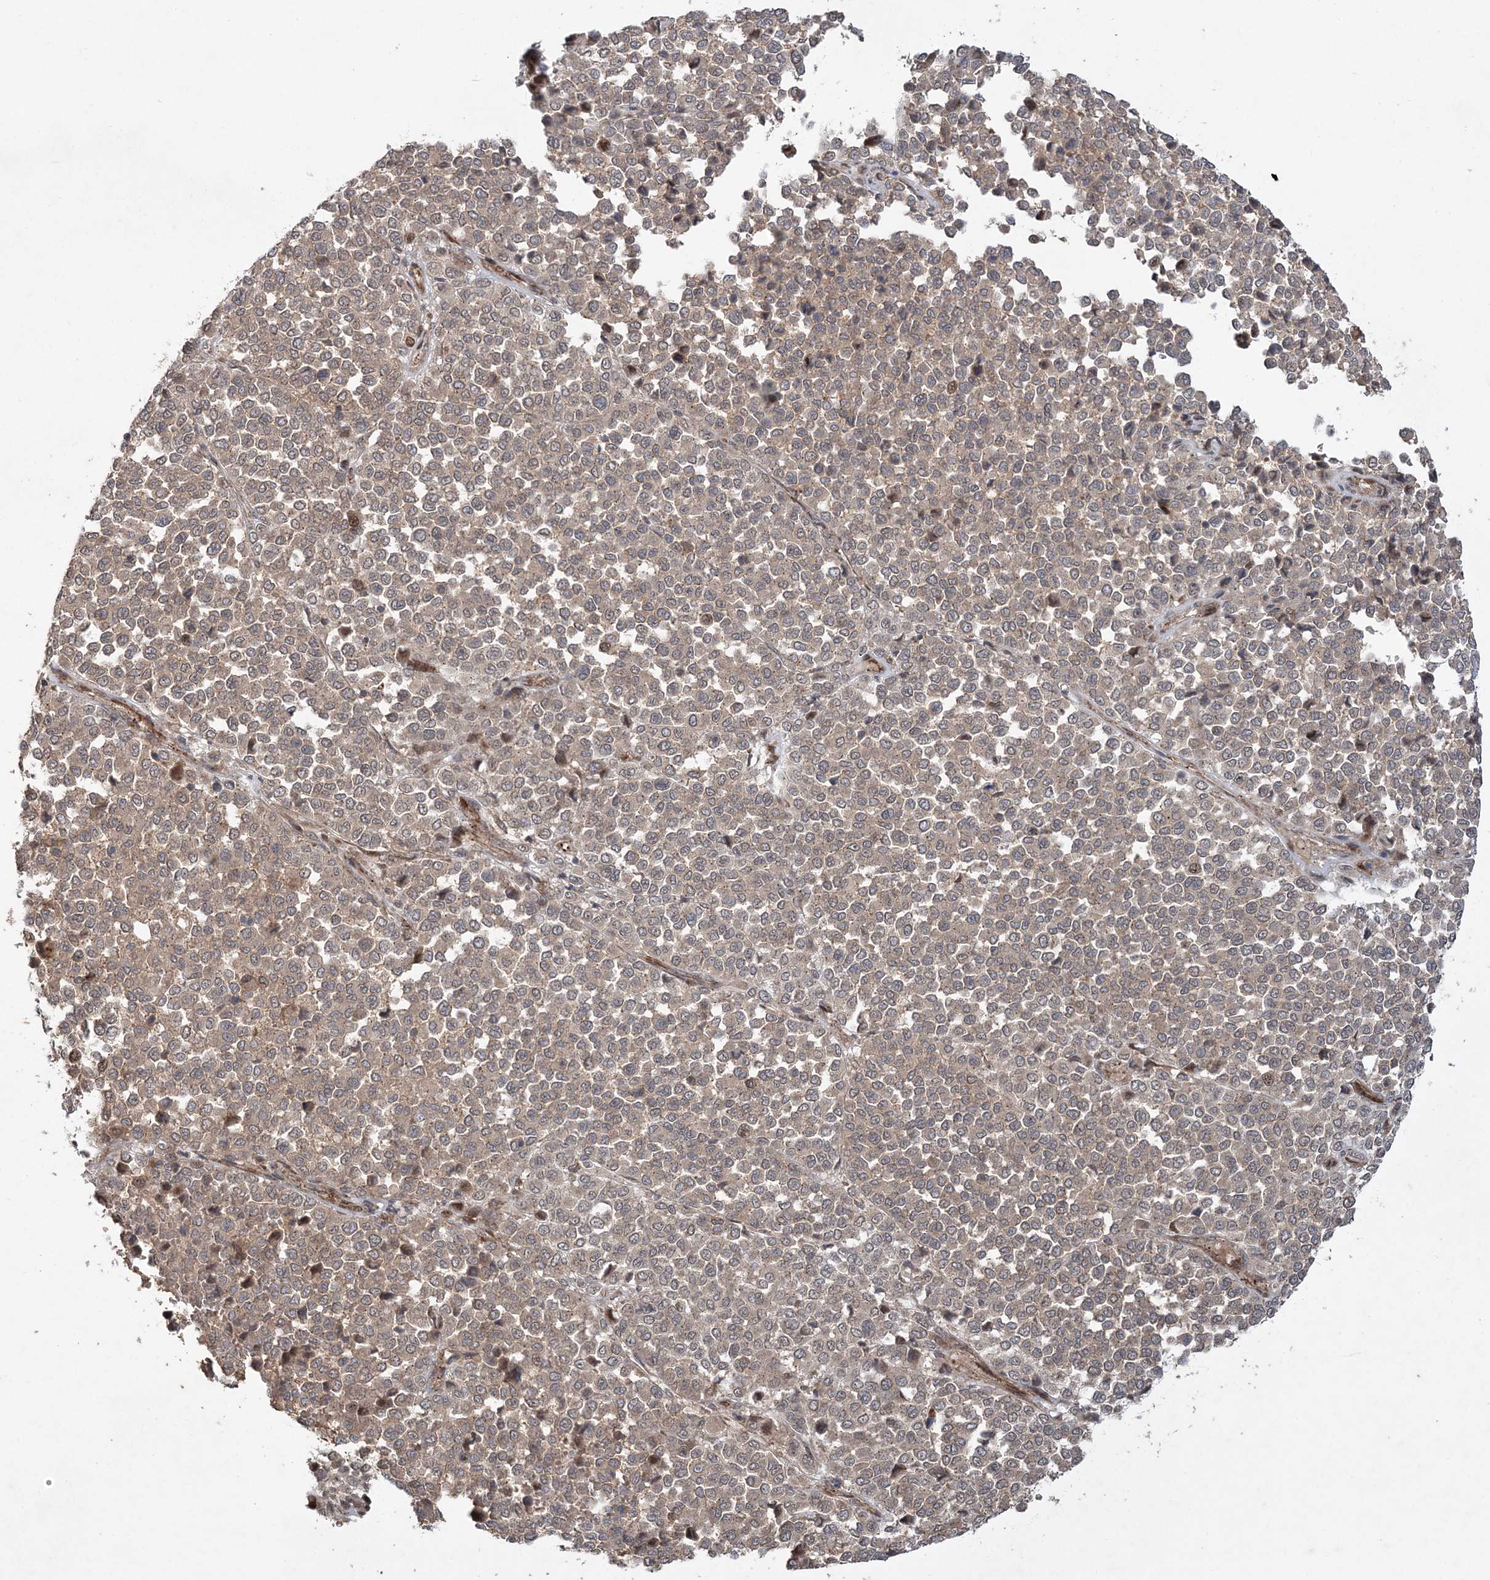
{"staining": {"intensity": "weak", "quantity": ">75%", "location": "cytoplasmic/membranous"}, "tissue": "melanoma", "cell_type": "Tumor cells", "image_type": "cancer", "snomed": [{"axis": "morphology", "description": "Malignant melanoma, Metastatic site"}, {"axis": "topography", "description": "Pancreas"}], "caption": "Malignant melanoma (metastatic site) stained with DAB IHC displays low levels of weak cytoplasmic/membranous expression in approximately >75% of tumor cells. The staining is performed using DAB (3,3'-diaminobenzidine) brown chromogen to label protein expression. The nuclei are counter-stained blue using hematoxylin.", "gene": "UBTD2", "patient": {"sex": "female", "age": 30}}